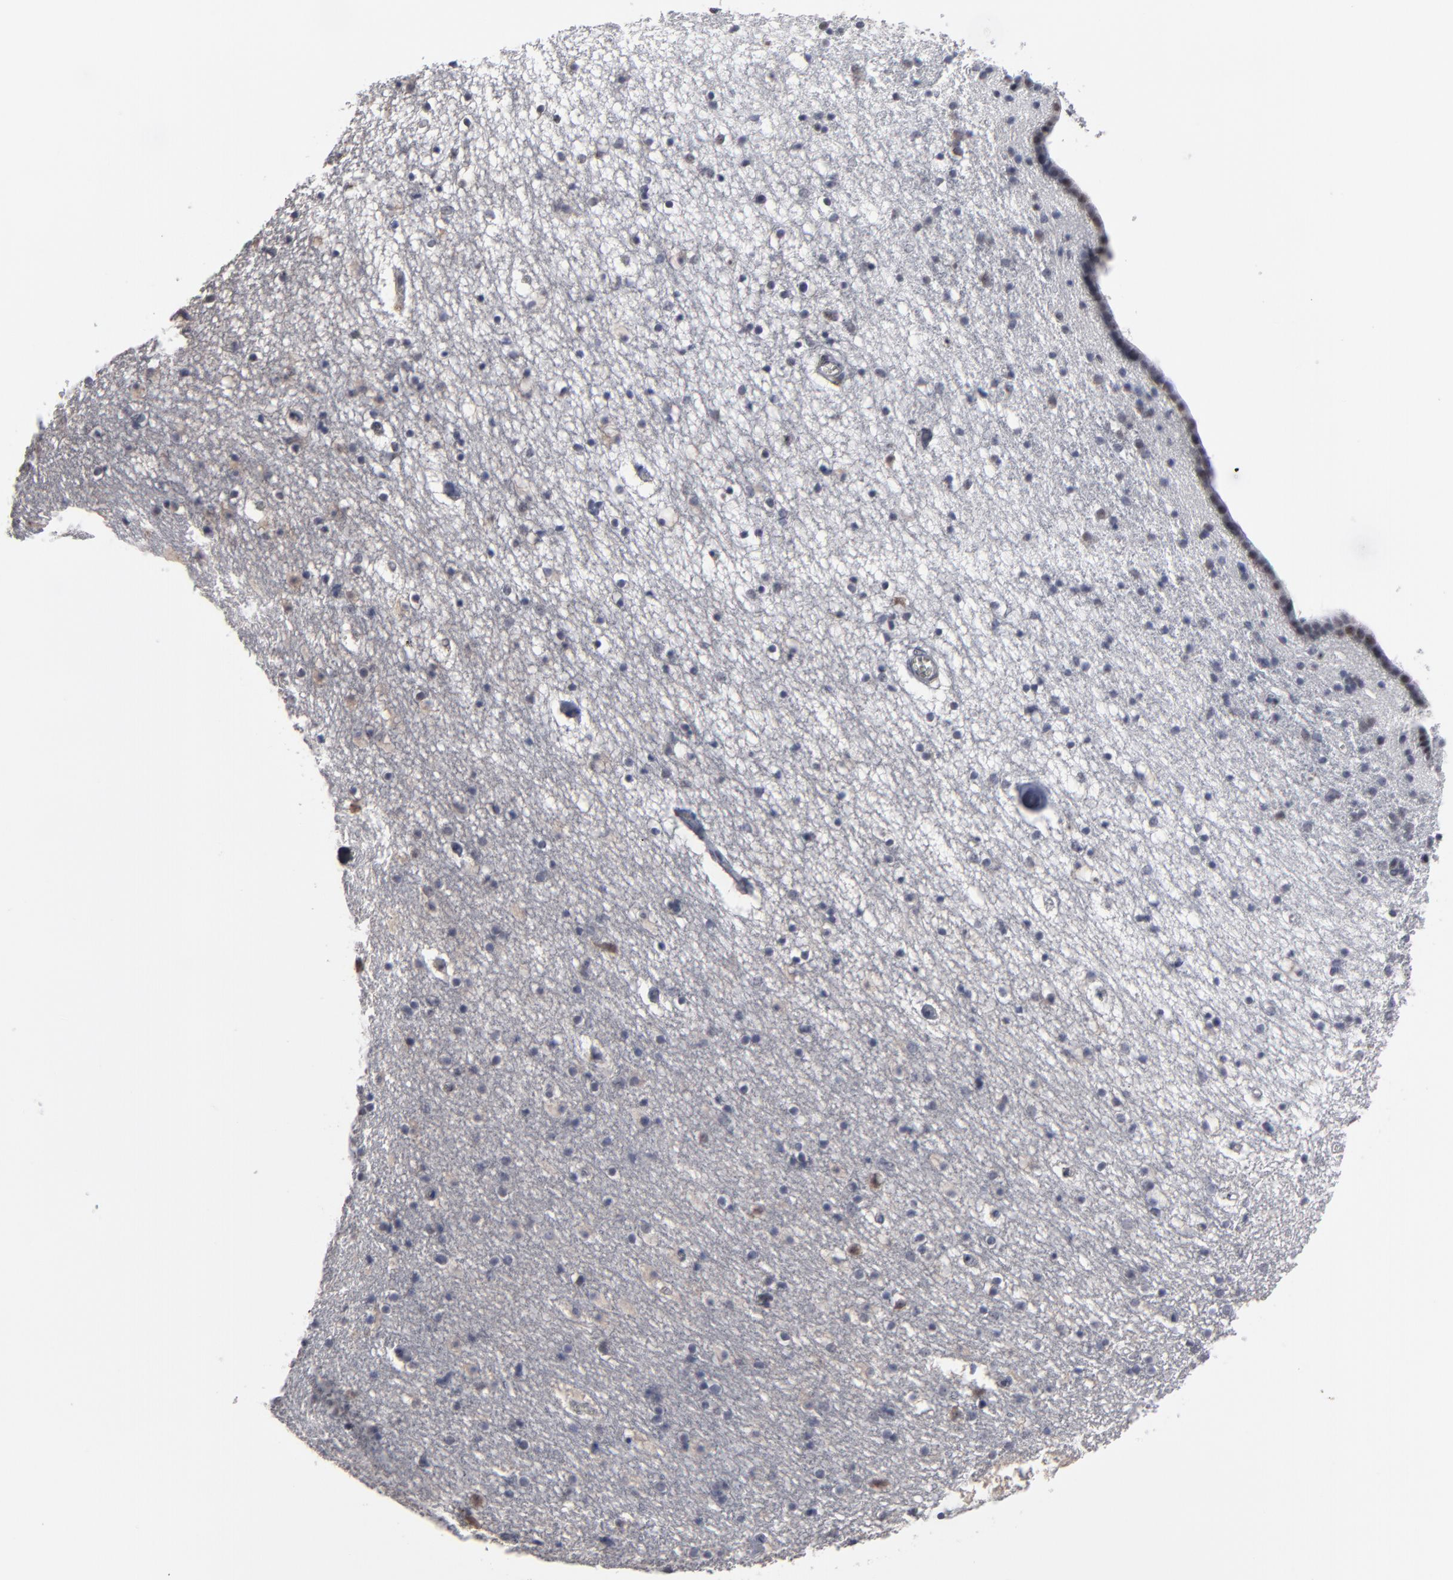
{"staining": {"intensity": "negative", "quantity": "none", "location": "none"}, "tissue": "caudate", "cell_type": "Glial cells", "image_type": "normal", "snomed": [{"axis": "morphology", "description": "Normal tissue, NOS"}, {"axis": "topography", "description": "Lateral ventricle wall"}], "caption": "High power microscopy image of an immunohistochemistry (IHC) image of unremarkable caudate, revealing no significant staining in glial cells.", "gene": "SSRP1", "patient": {"sex": "male", "age": 45}}